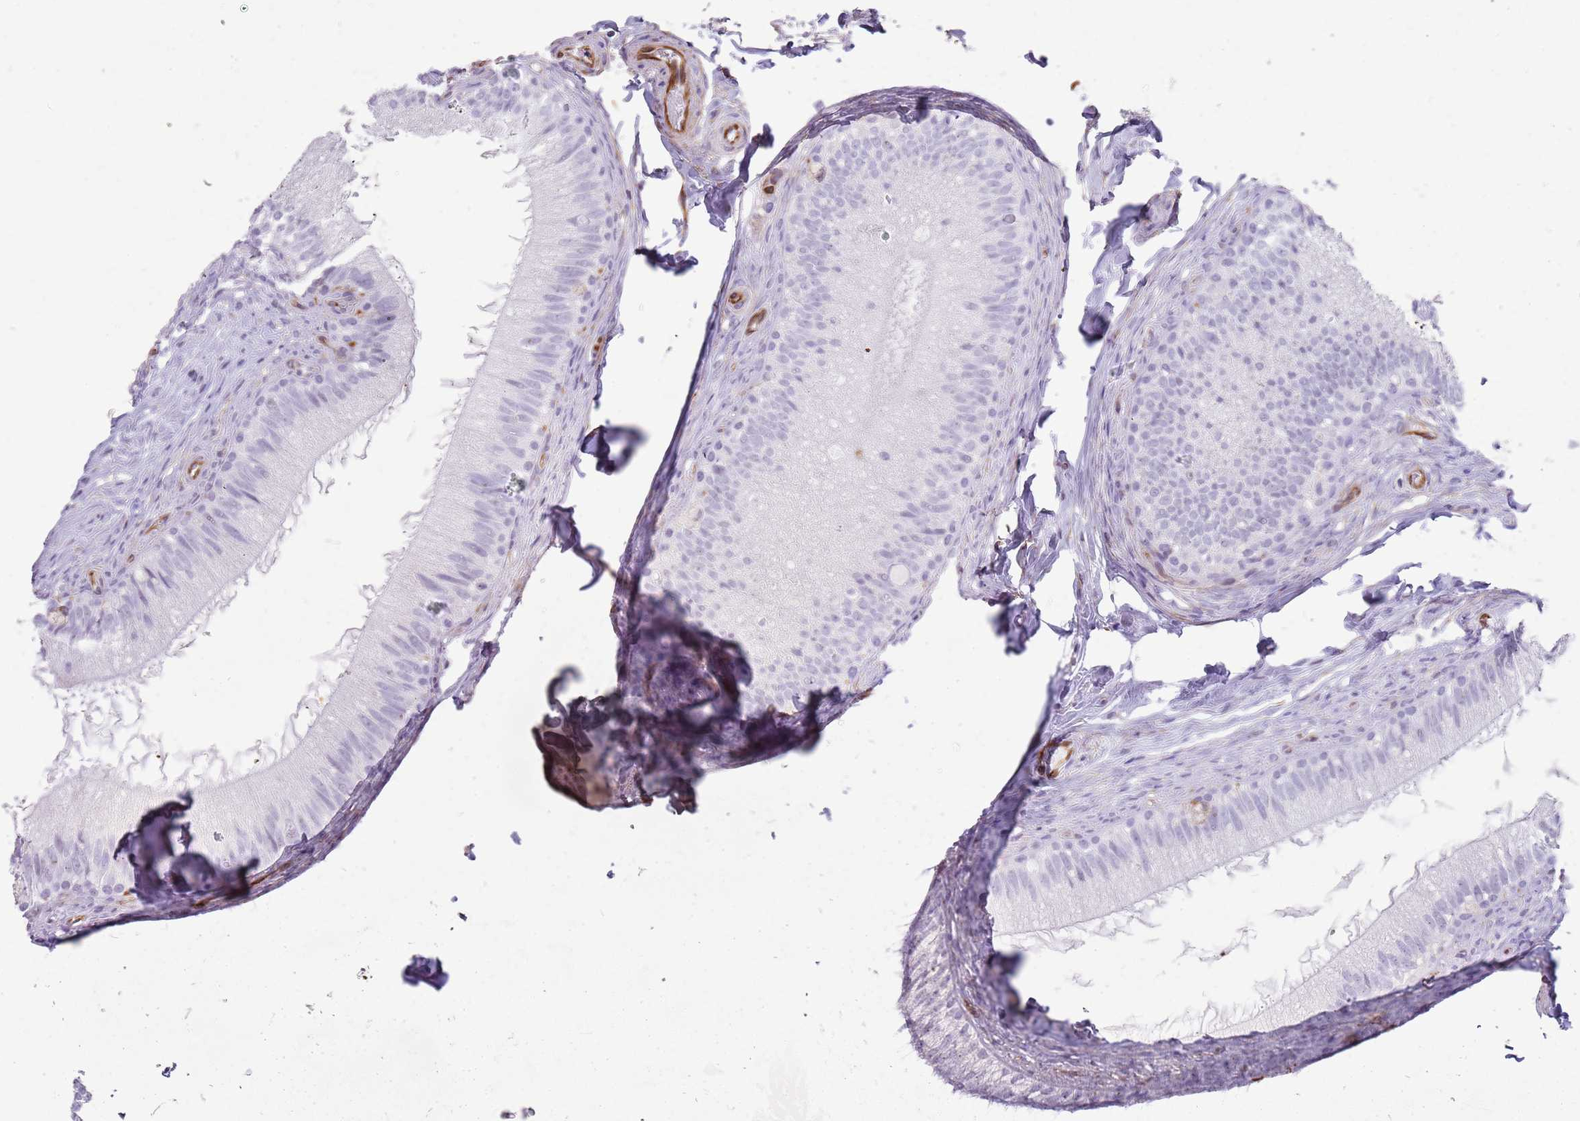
{"staining": {"intensity": "negative", "quantity": "none", "location": "none"}, "tissue": "epididymis", "cell_type": "Glandular cells", "image_type": "normal", "snomed": [{"axis": "morphology", "description": "Normal tissue, NOS"}, {"axis": "topography", "description": "Epididymis"}], "caption": "DAB immunohistochemical staining of normal epididymis reveals no significant staining in glandular cells.", "gene": "ENSG00000271254", "patient": {"sex": "male", "age": 49}}